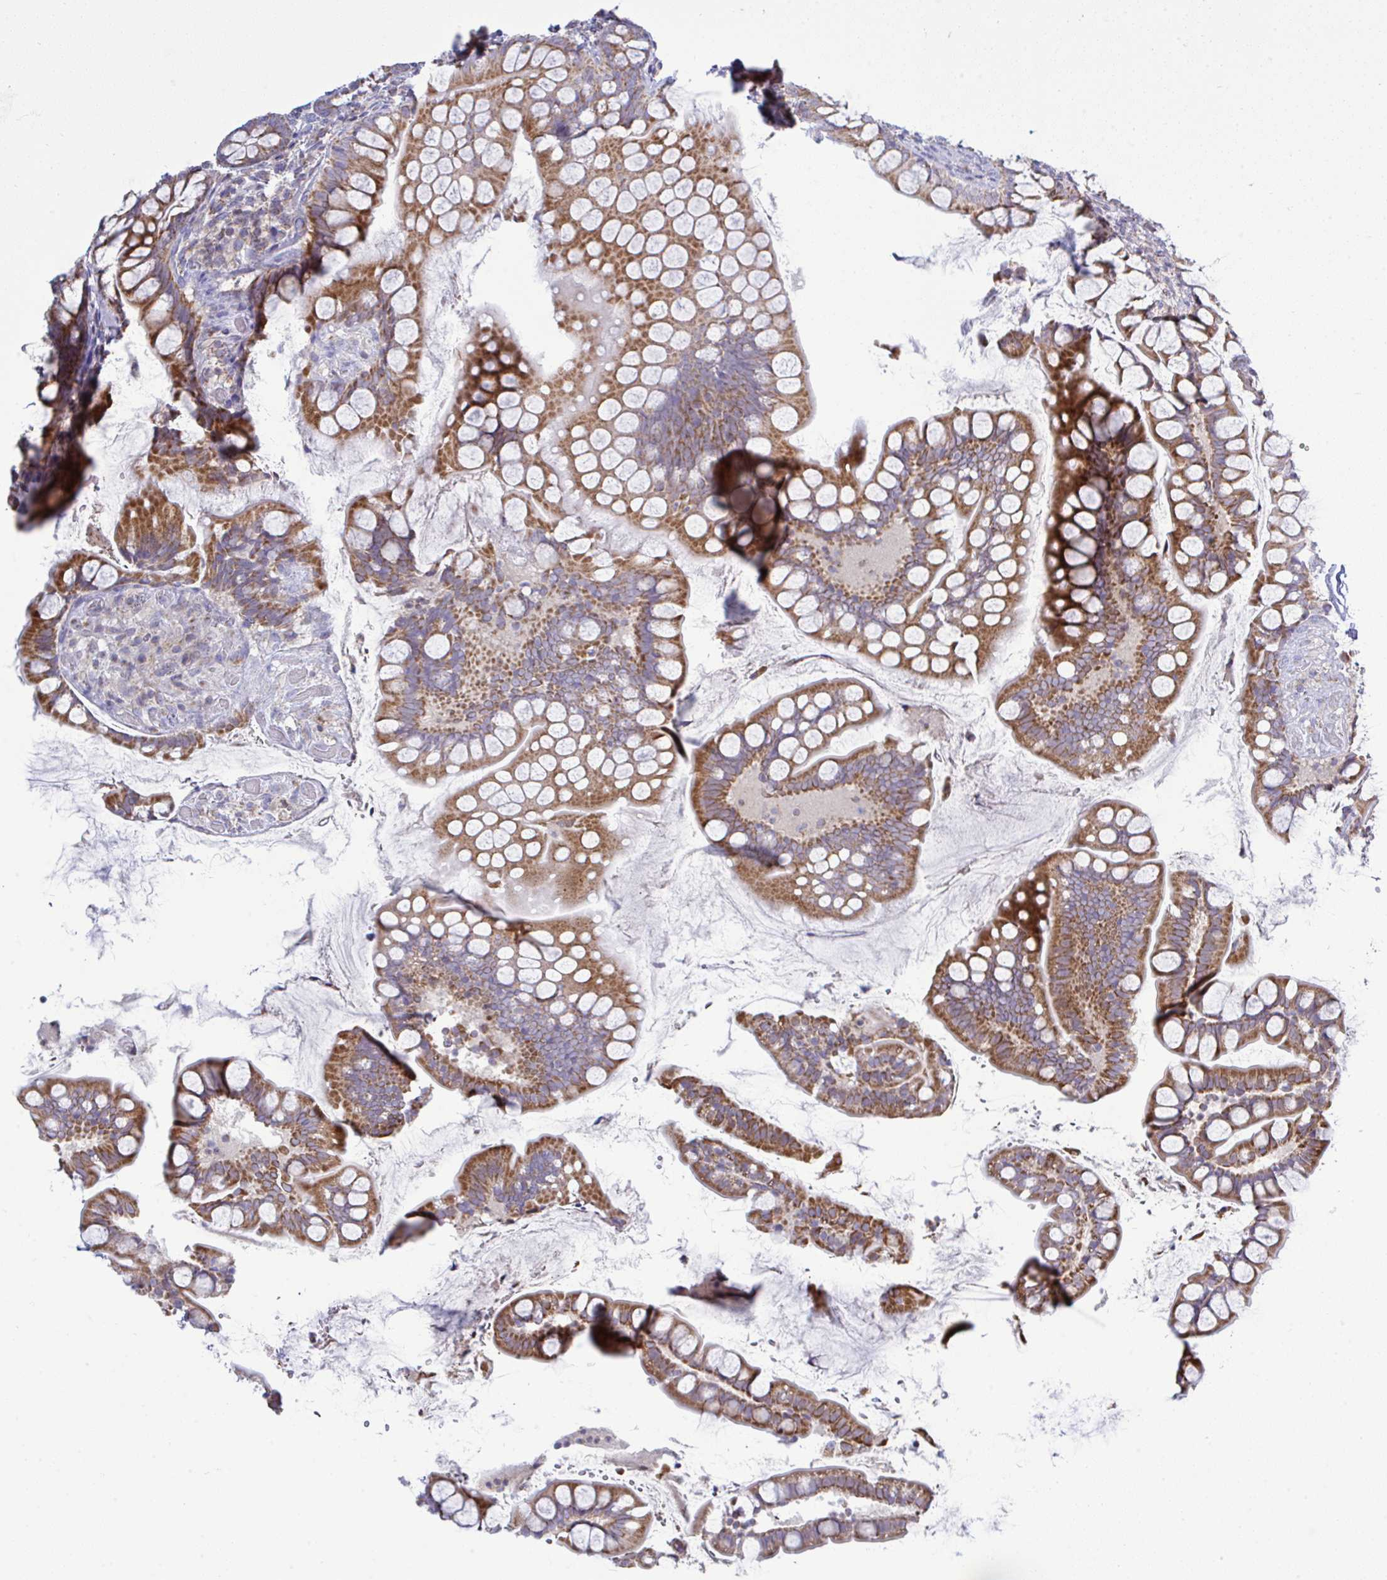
{"staining": {"intensity": "strong", "quantity": ">75%", "location": "cytoplasmic/membranous"}, "tissue": "small intestine", "cell_type": "Glandular cells", "image_type": "normal", "snomed": [{"axis": "morphology", "description": "Normal tissue, NOS"}, {"axis": "topography", "description": "Small intestine"}], "caption": "Human small intestine stained for a protein (brown) reveals strong cytoplasmic/membranous positive staining in about >75% of glandular cells.", "gene": "NDUFA7", "patient": {"sex": "male", "age": 70}}